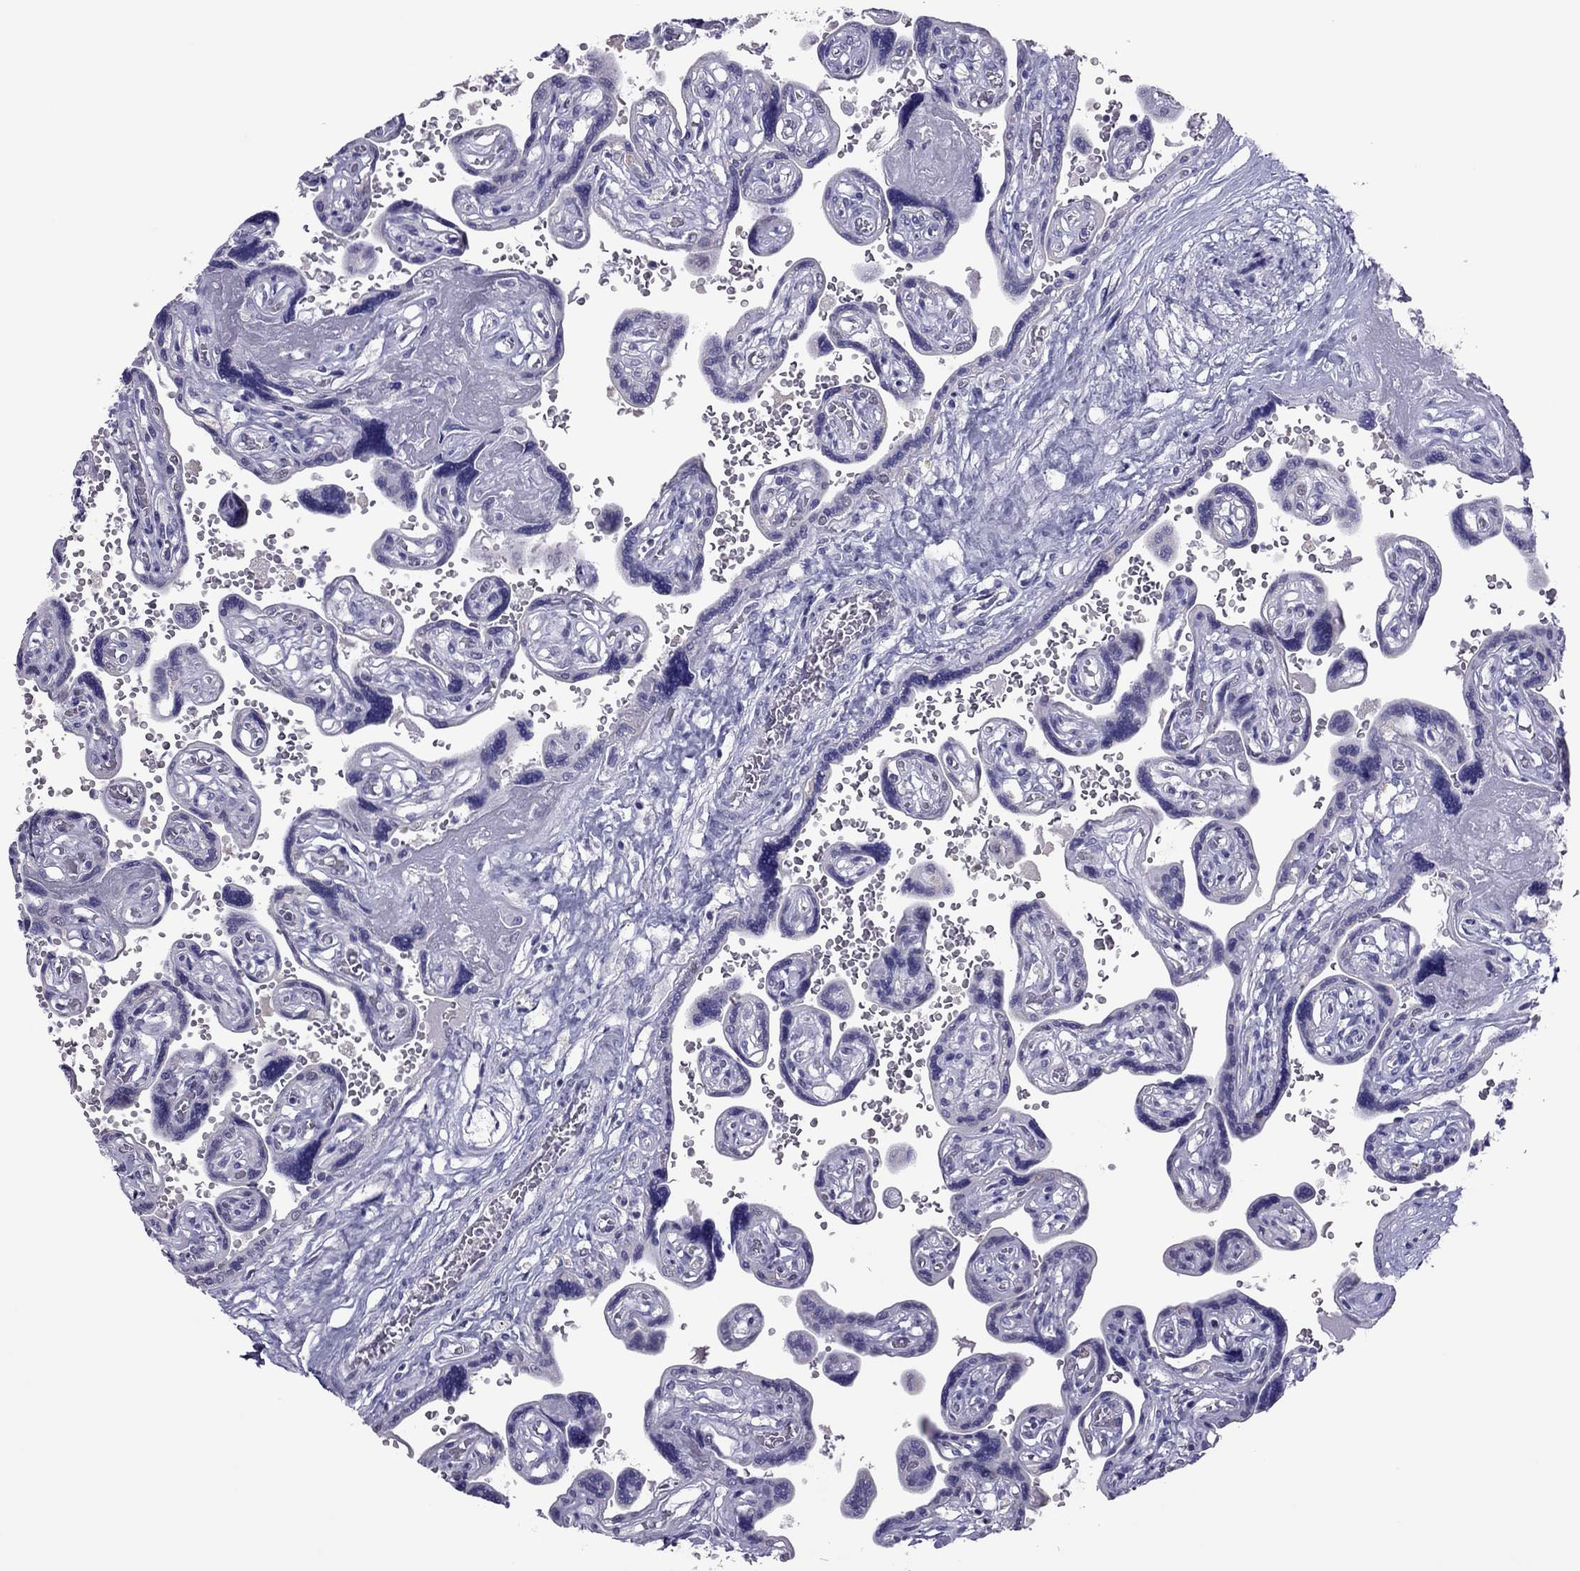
{"staining": {"intensity": "negative", "quantity": "none", "location": "none"}, "tissue": "placenta", "cell_type": "Decidual cells", "image_type": "normal", "snomed": [{"axis": "morphology", "description": "Normal tissue, NOS"}, {"axis": "topography", "description": "Placenta"}], "caption": "DAB (3,3'-diaminobenzidine) immunohistochemical staining of unremarkable placenta shows no significant expression in decidual cells.", "gene": "SPINT3", "patient": {"sex": "female", "age": 32}}